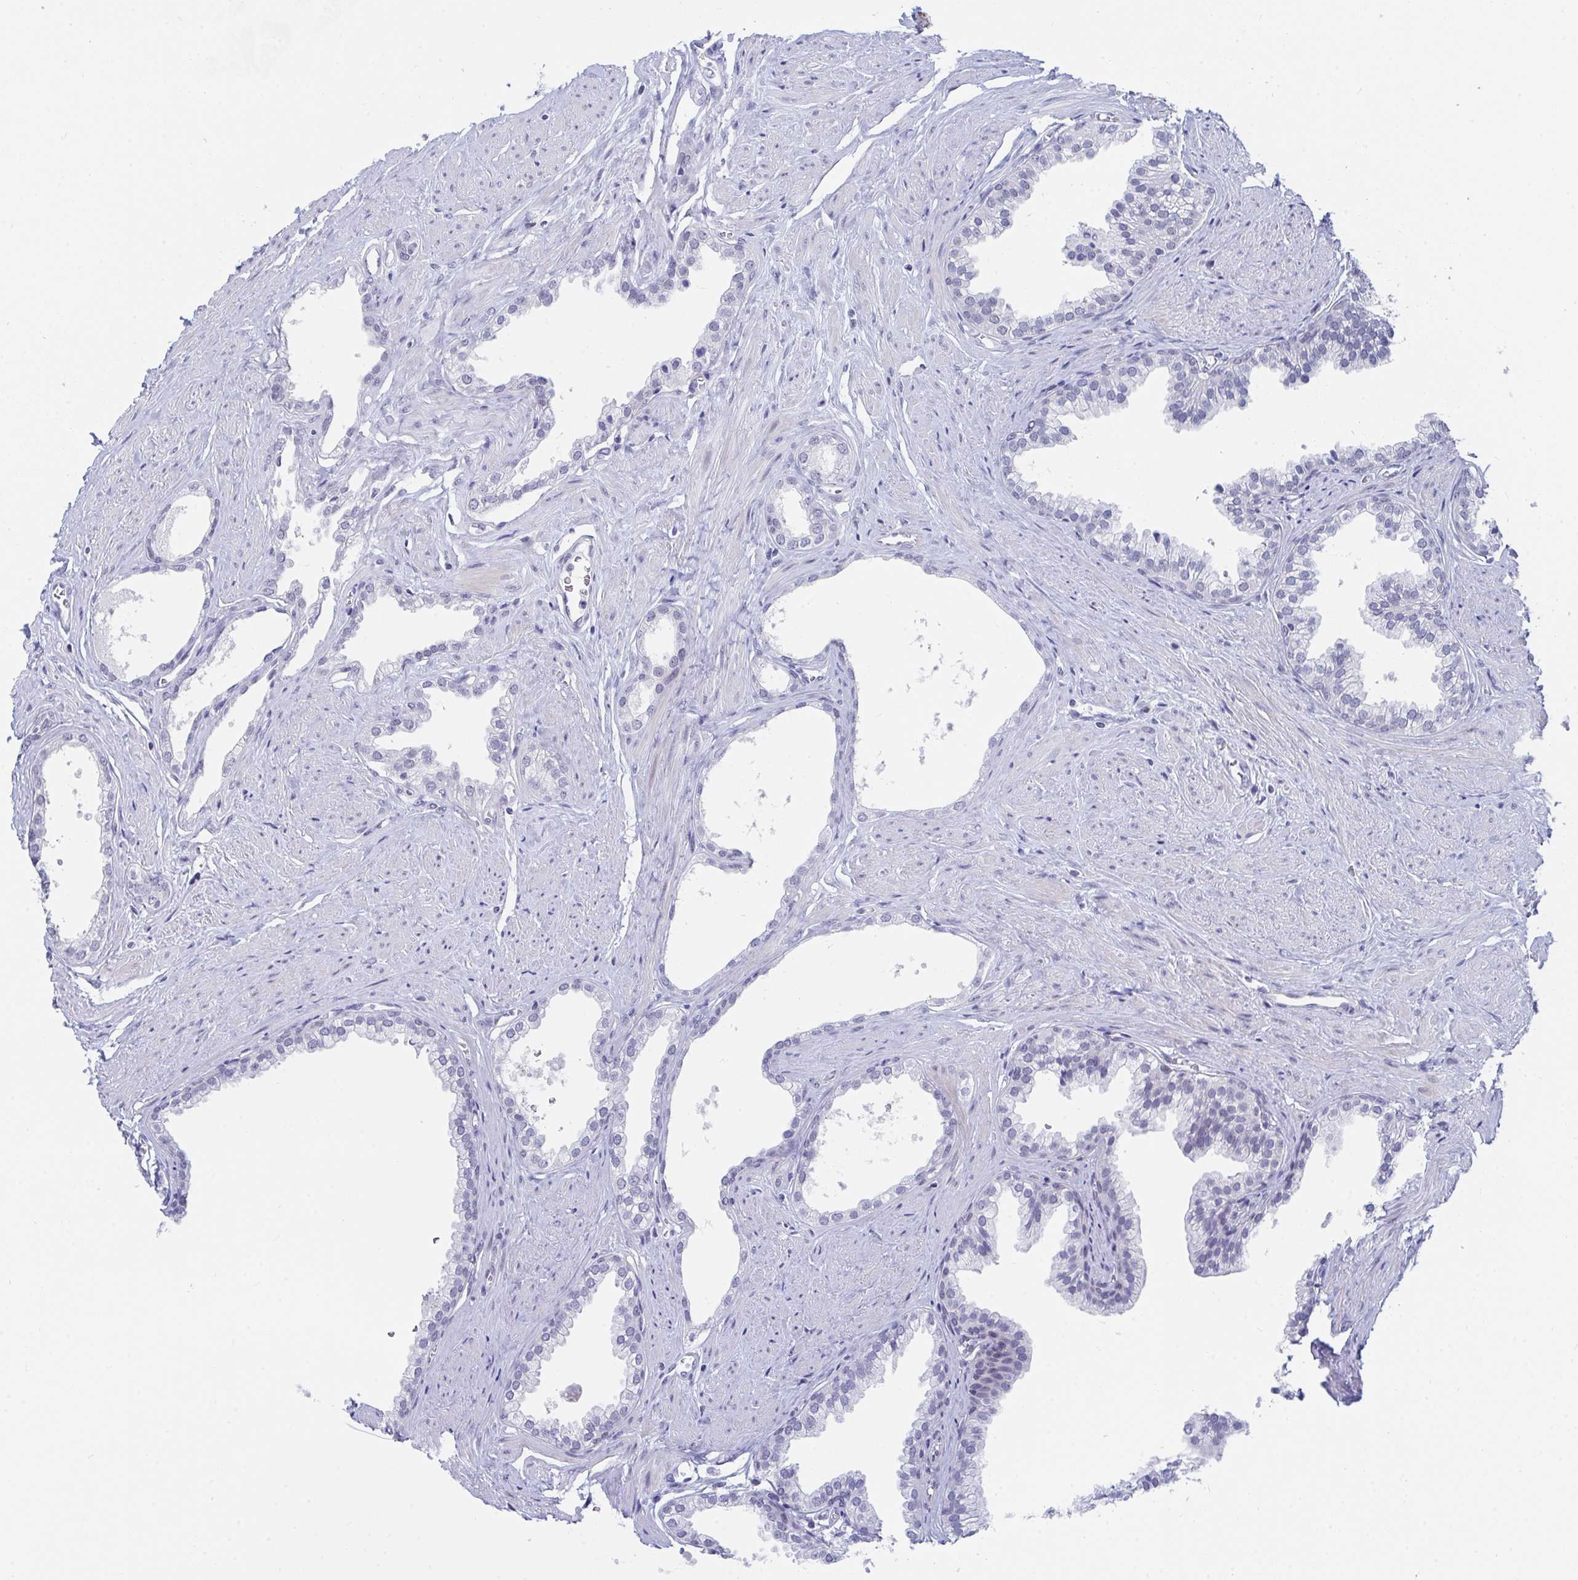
{"staining": {"intensity": "negative", "quantity": "none", "location": "none"}, "tissue": "prostate", "cell_type": "Glandular cells", "image_type": "normal", "snomed": [{"axis": "morphology", "description": "Normal tissue, NOS"}, {"axis": "topography", "description": "Prostate"}, {"axis": "topography", "description": "Peripheral nerve tissue"}], "caption": "High magnification brightfield microscopy of unremarkable prostate stained with DAB (3,3'-diaminobenzidine) (brown) and counterstained with hematoxylin (blue): glandular cells show no significant staining. (Stains: DAB (3,3'-diaminobenzidine) immunohistochemistry with hematoxylin counter stain, Microscopy: brightfield microscopy at high magnification).", "gene": "DAOA", "patient": {"sex": "male", "age": 55}}